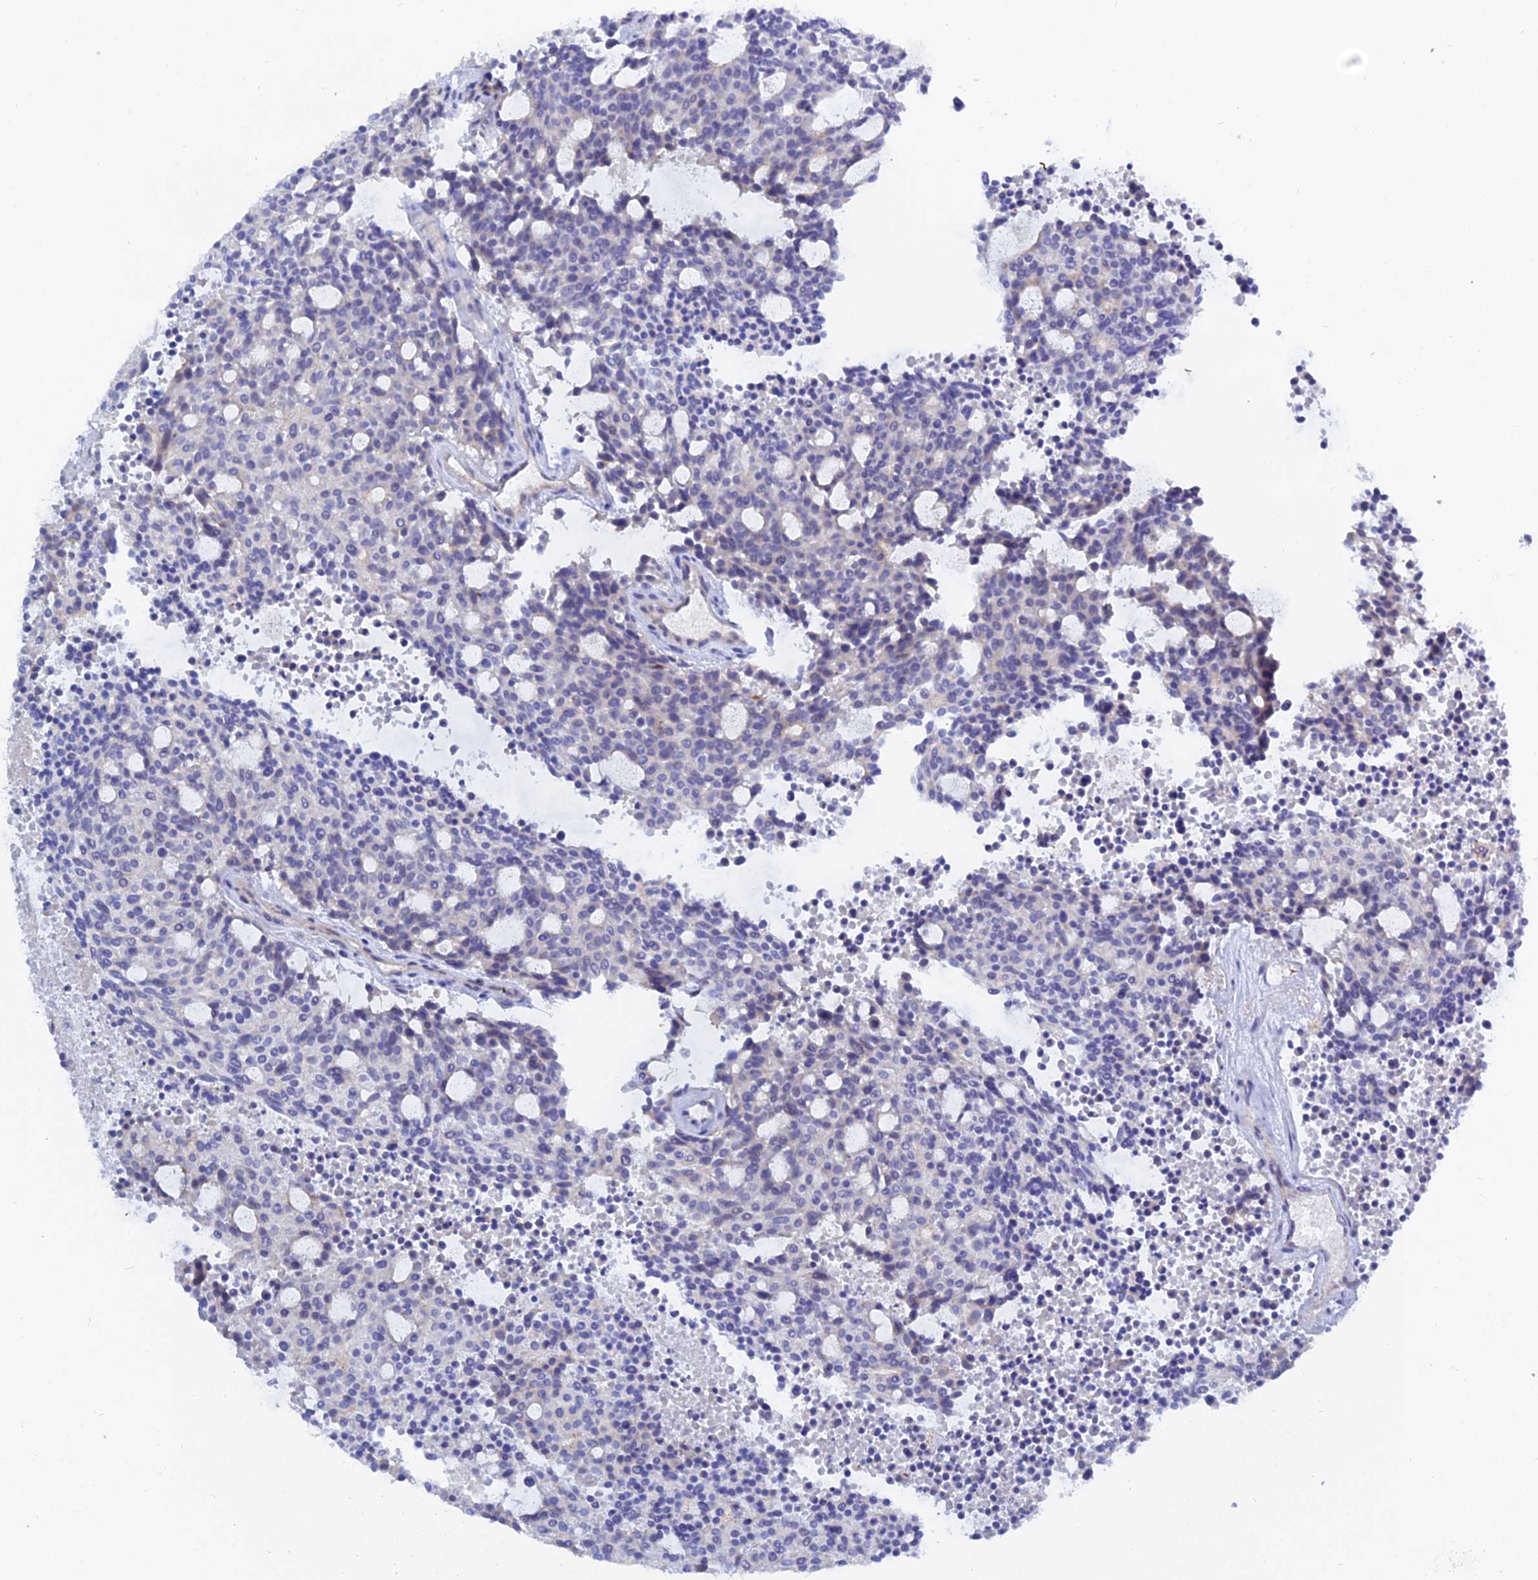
{"staining": {"intensity": "negative", "quantity": "none", "location": "none"}, "tissue": "carcinoid", "cell_type": "Tumor cells", "image_type": "cancer", "snomed": [{"axis": "morphology", "description": "Carcinoid, malignant, NOS"}, {"axis": "topography", "description": "Pancreas"}], "caption": "IHC of human carcinoid displays no staining in tumor cells.", "gene": "APOBEC3H", "patient": {"sex": "female", "age": 54}}